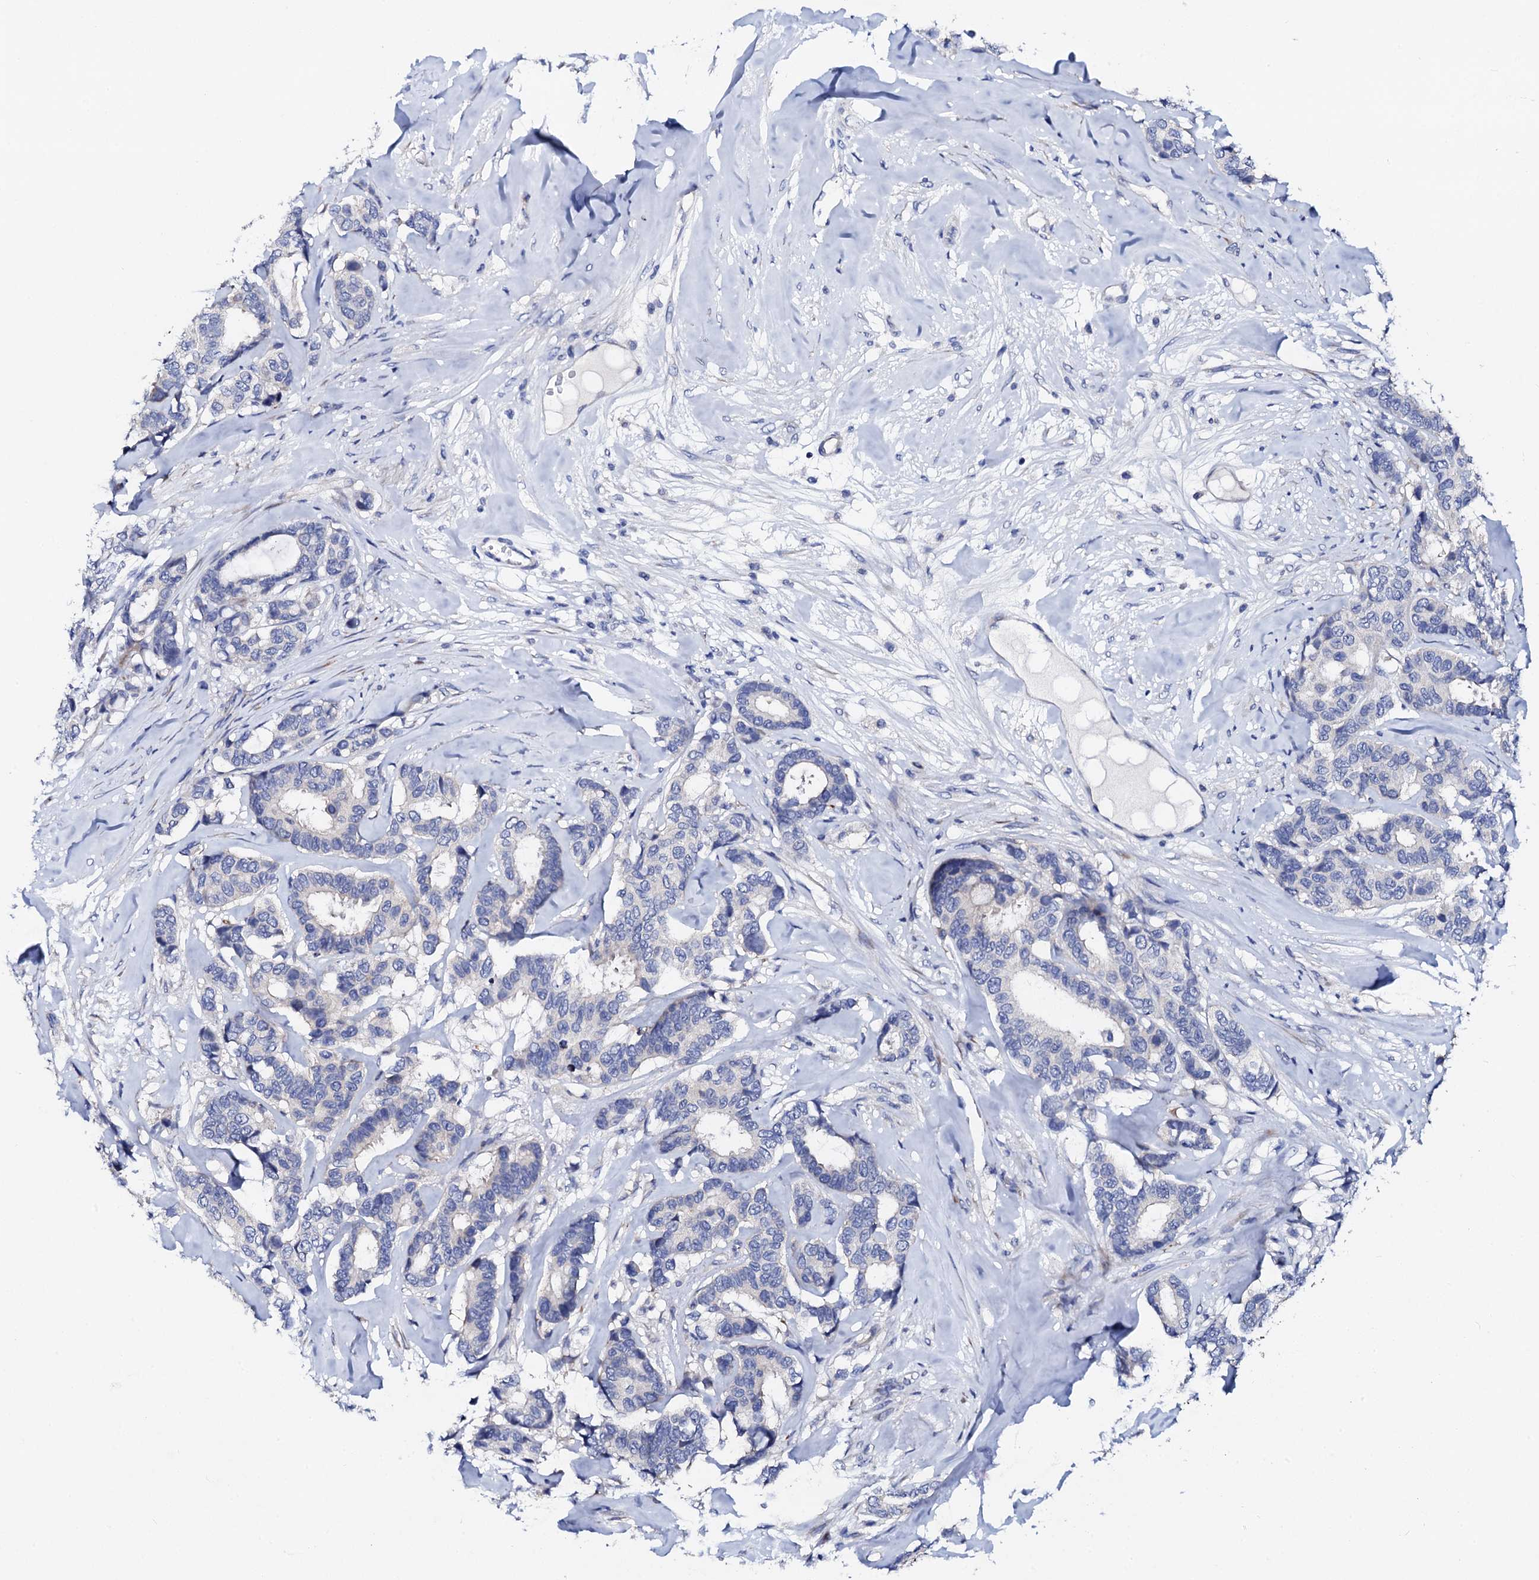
{"staining": {"intensity": "negative", "quantity": "none", "location": "none"}, "tissue": "breast cancer", "cell_type": "Tumor cells", "image_type": "cancer", "snomed": [{"axis": "morphology", "description": "Duct carcinoma"}, {"axis": "topography", "description": "Breast"}], "caption": "Immunohistochemistry (IHC) histopathology image of neoplastic tissue: breast invasive ductal carcinoma stained with DAB exhibits no significant protein positivity in tumor cells.", "gene": "TRDN", "patient": {"sex": "female", "age": 87}}